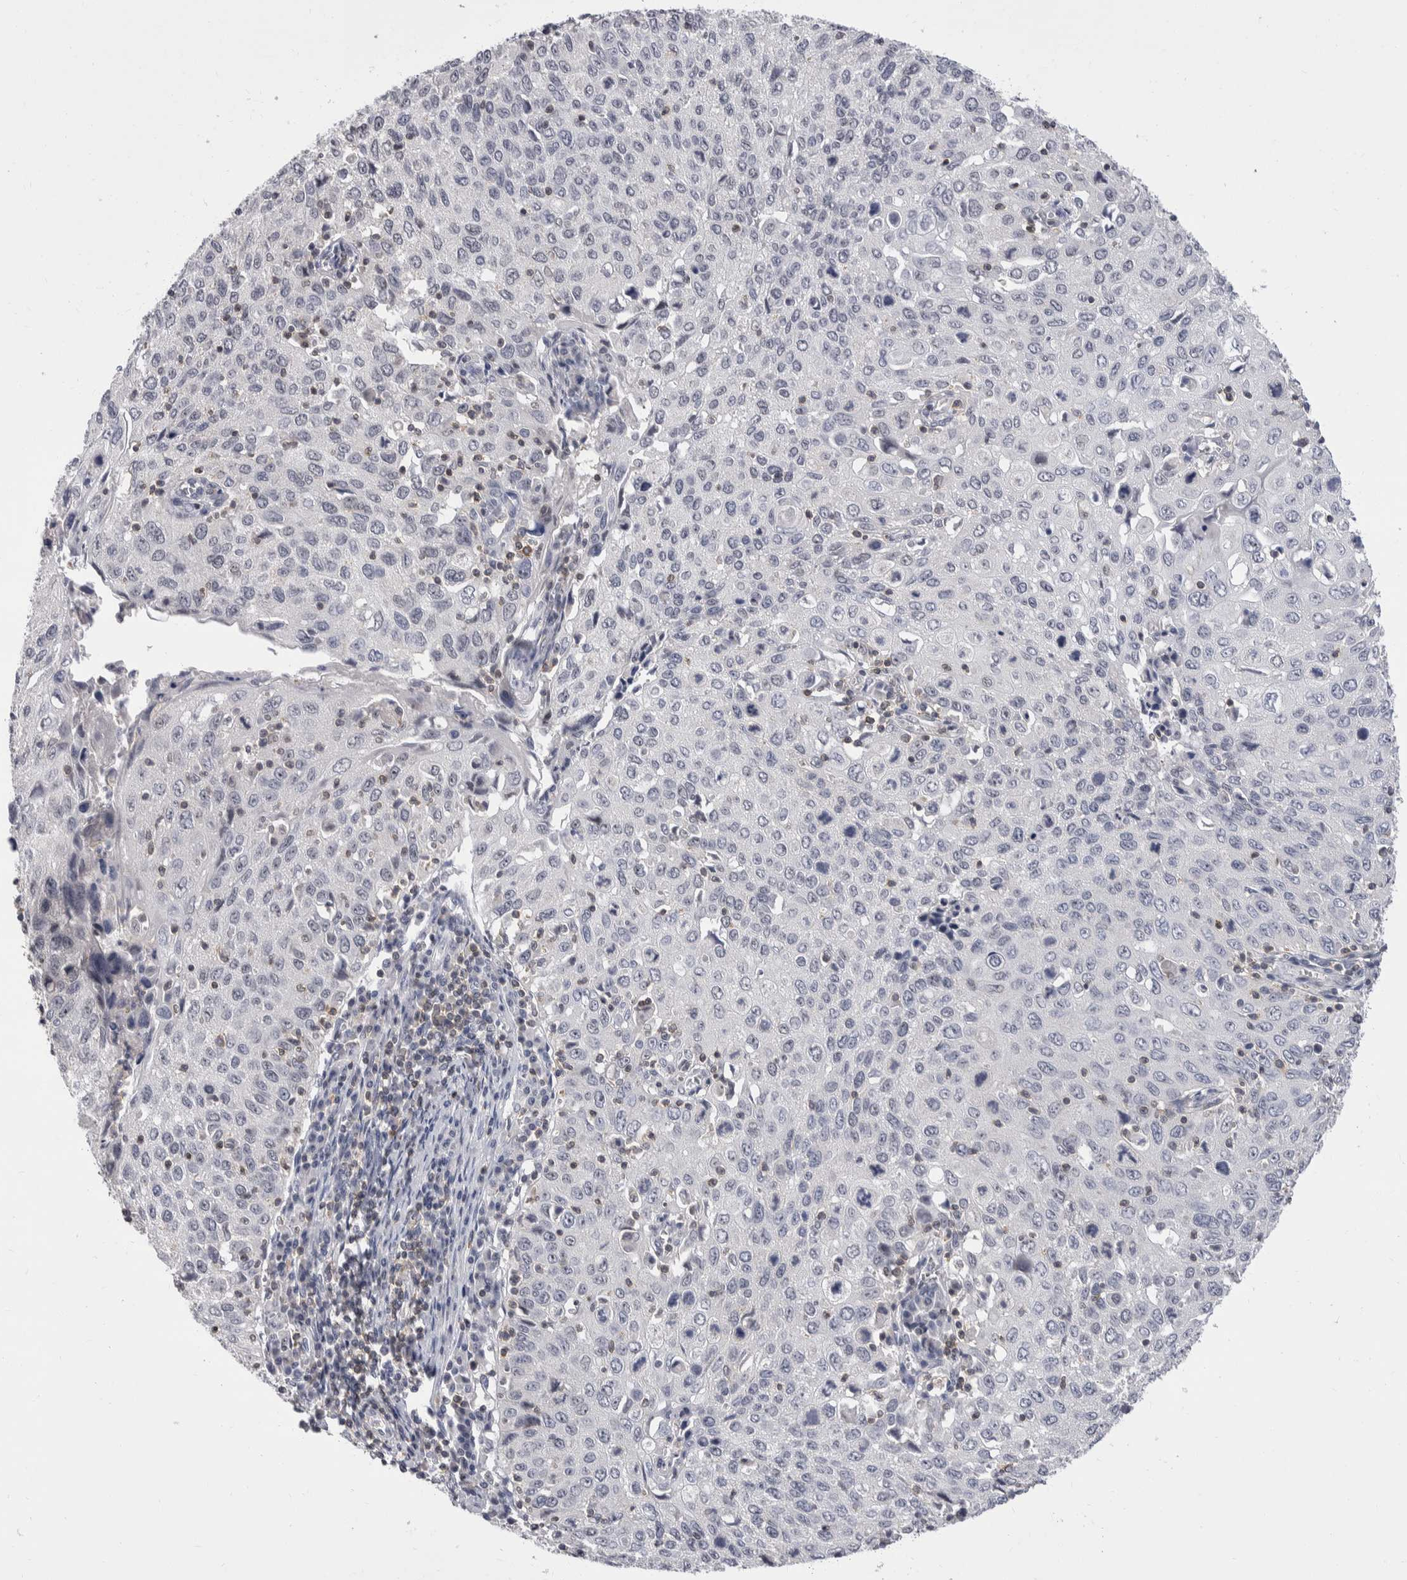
{"staining": {"intensity": "negative", "quantity": "none", "location": "none"}, "tissue": "cervical cancer", "cell_type": "Tumor cells", "image_type": "cancer", "snomed": [{"axis": "morphology", "description": "Squamous cell carcinoma, NOS"}, {"axis": "topography", "description": "Cervix"}], "caption": "Squamous cell carcinoma (cervical) was stained to show a protein in brown. There is no significant positivity in tumor cells.", "gene": "CEP295NL", "patient": {"sex": "female", "age": 53}}